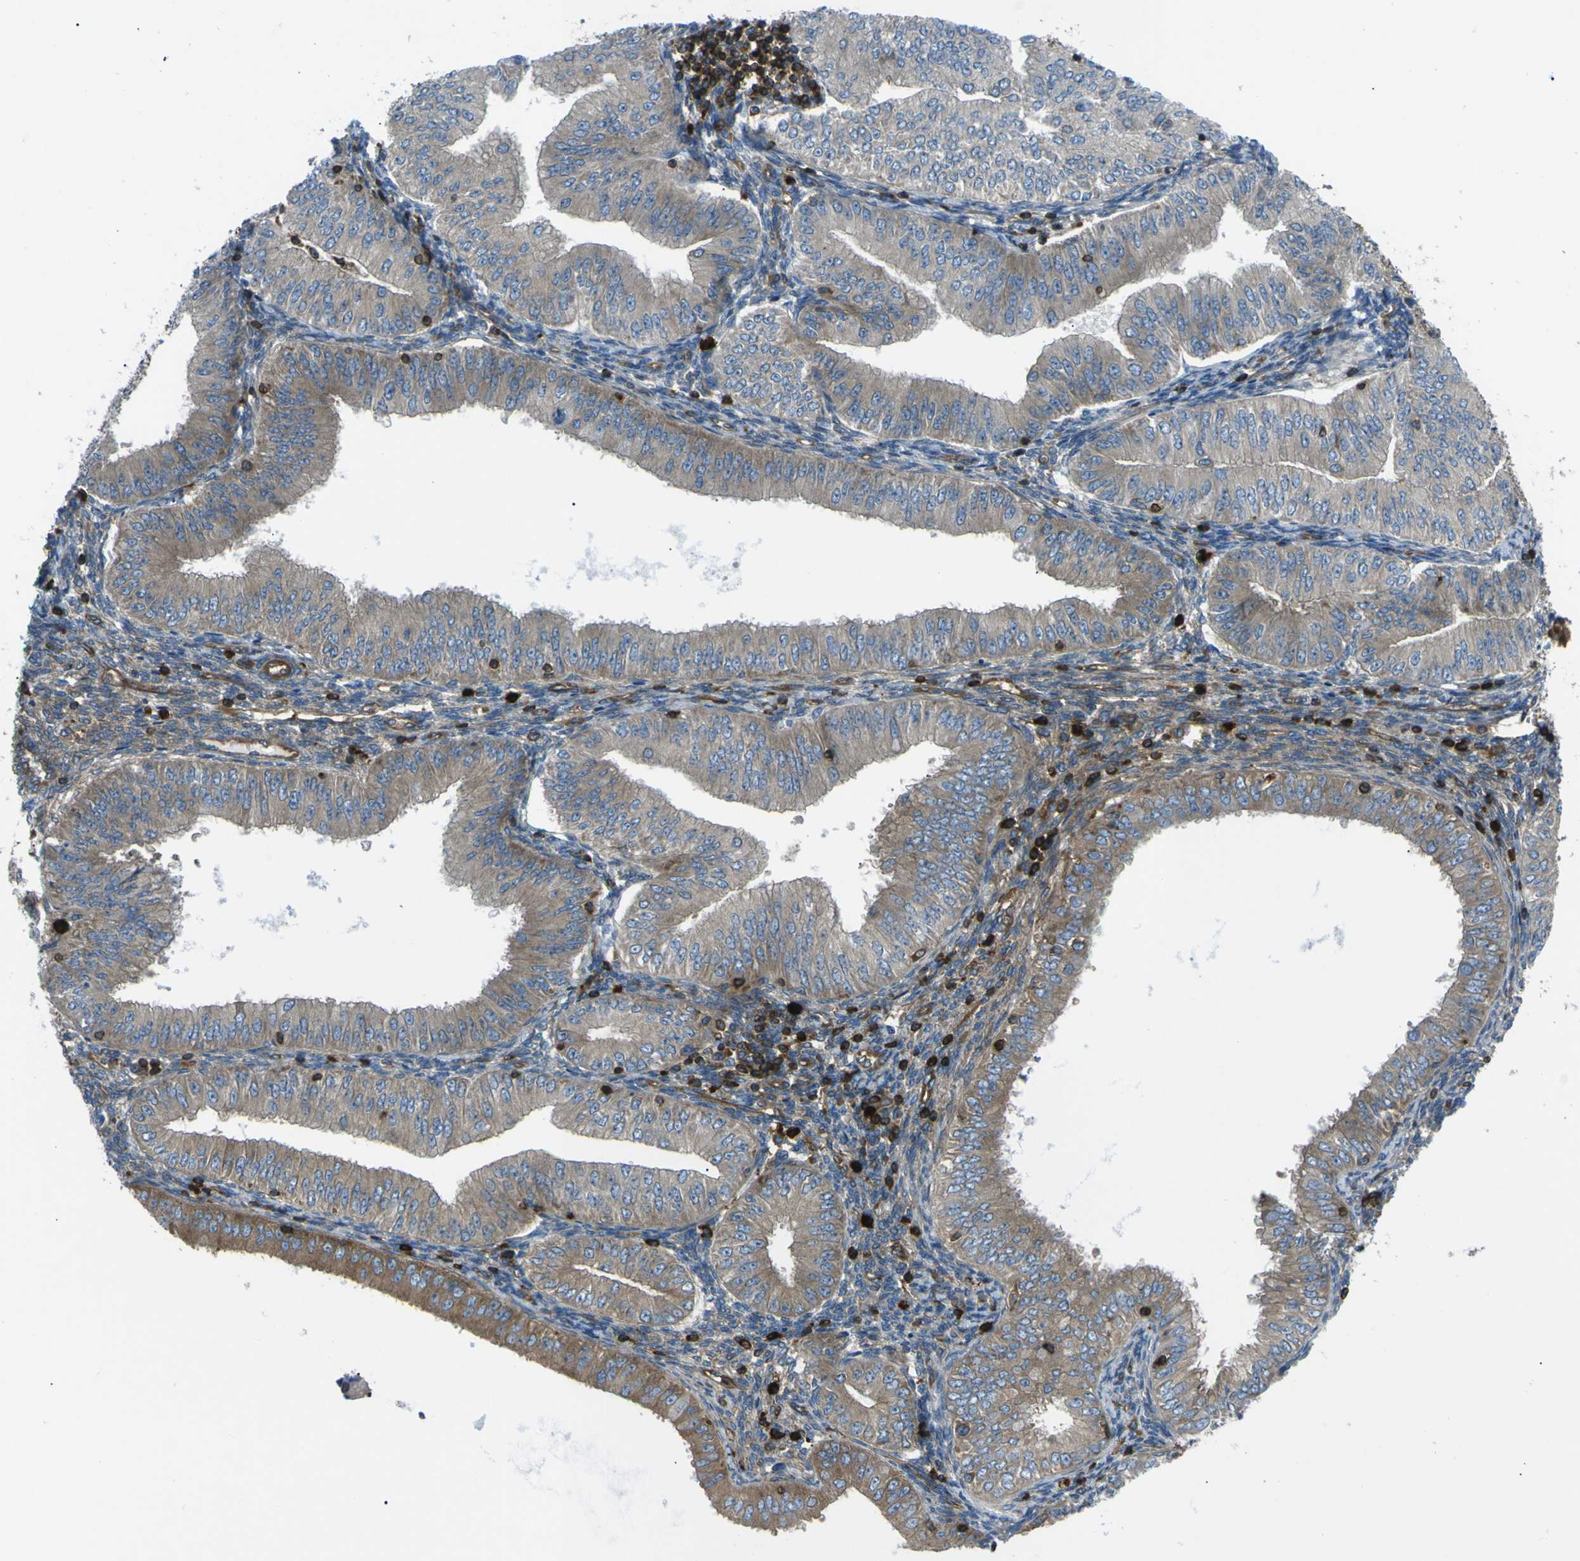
{"staining": {"intensity": "weak", "quantity": ">75%", "location": "cytoplasmic/membranous"}, "tissue": "endometrial cancer", "cell_type": "Tumor cells", "image_type": "cancer", "snomed": [{"axis": "morphology", "description": "Normal tissue, NOS"}, {"axis": "morphology", "description": "Adenocarcinoma, NOS"}, {"axis": "topography", "description": "Endometrium"}], "caption": "Protein expression by immunohistochemistry (IHC) shows weak cytoplasmic/membranous expression in about >75% of tumor cells in adenocarcinoma (endometrial). (DAB IHC with brightfield microscopy, high magnification).", "gene": "ARHGEF1", "patient": {"sex": "female", "age": 53}}